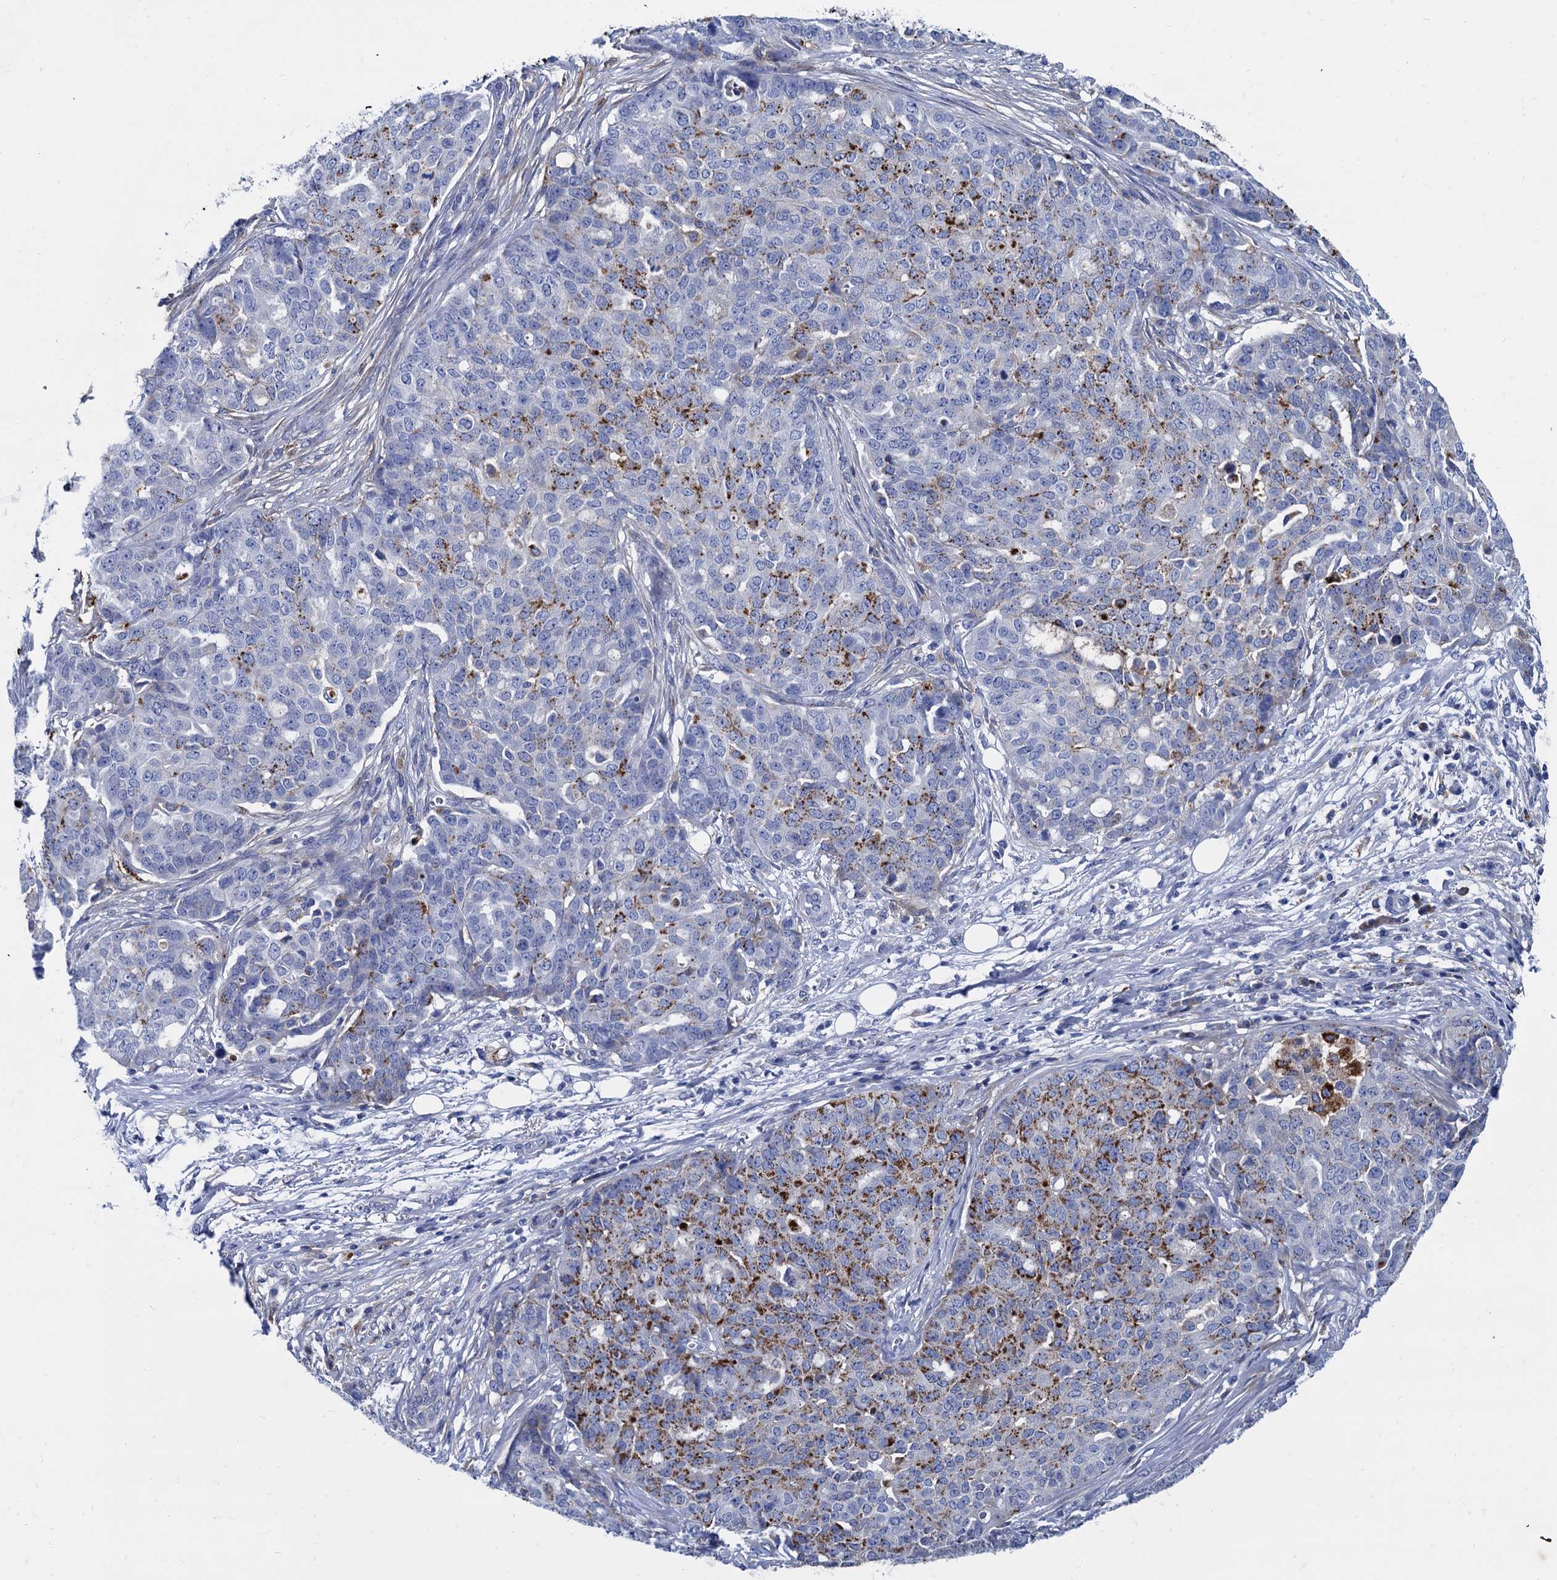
{"staining": {"intensity": "moderate", "quantity": "<25%", "location": "cytoplasmic/membranous"}, "tissue": "ovarian cancer", "cell_type": "Tumor cells", "image_type": "cancer", "snomed": [{"axis": "morphology", "description": "Cystadenocarcinoma, serous, NOS"}, {"axis": "topography", "description": "Soft tissue"}, {"axis": "topography", "description": "Ovary"}], "caption": "Tumor cells demonstrate low levels of moderate cytoplasmic/membranous positivity in approximately <25% of cells in ovarian serous cystadenocarcinoma.", "gene": "APOD", "patient": {"sex": "female", "age": 57}}